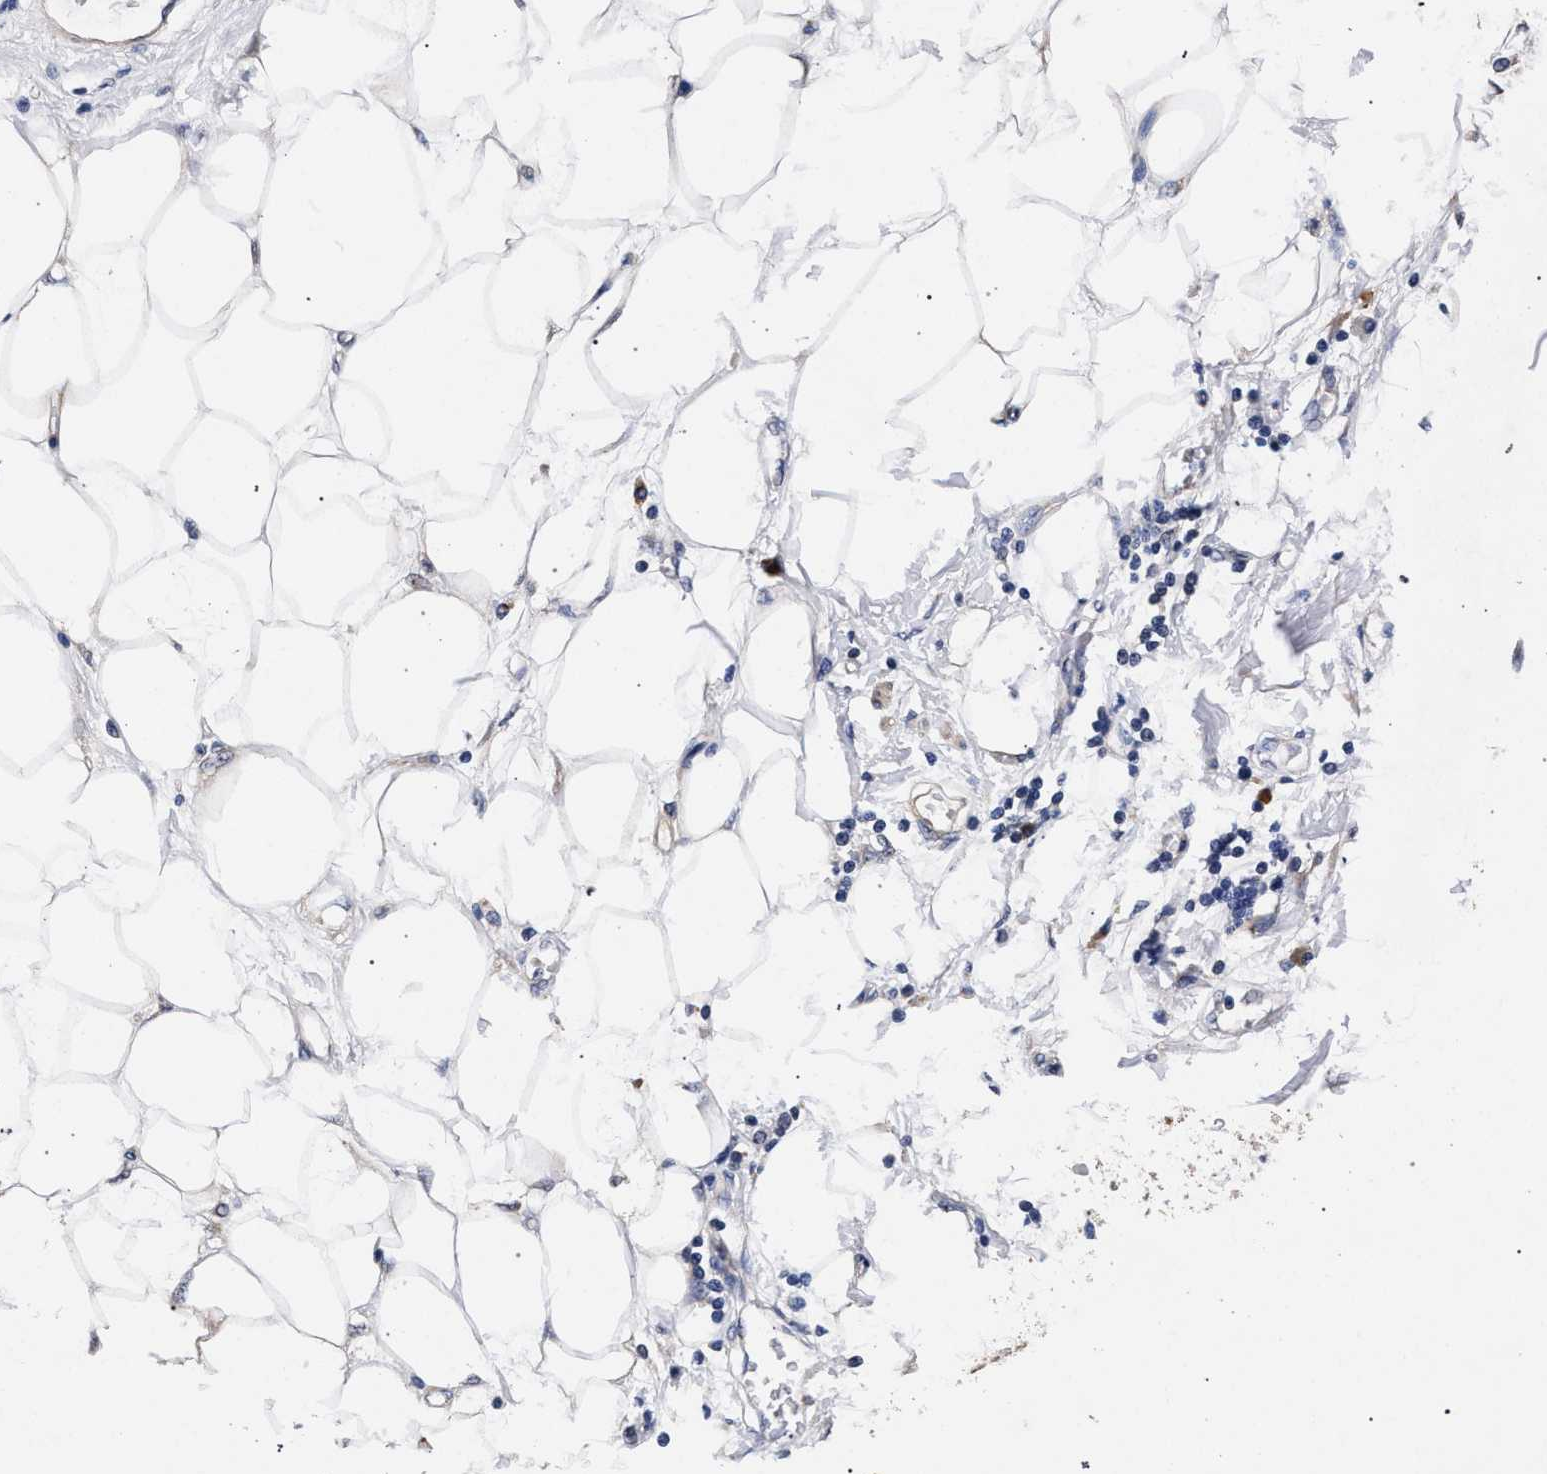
{"staining": {"intensity": "negative", "quantity": "none", "location": "none"}, "tissue": "adipose tissue", "cell_type": "Adipocytes", "image_type": "normal", "snomed": [{"axis": "morphology", "description": "Normal tissue, NOS"}, {"axis": "morphology", "description": "Adenocarcinoma, NOS"}, {"axis": "topography", "description": "Duodenum"}, {"axis": "topography", "description": "Peripheral nerve tissue"}], "caption": "This is a image of immunohistochemistry (IHC) staining of unremarkable adipose tissue, which shows no positivity in adipocytes.", "gene": "CFAP95", "patient": {"sex": "female", "age": 60}}